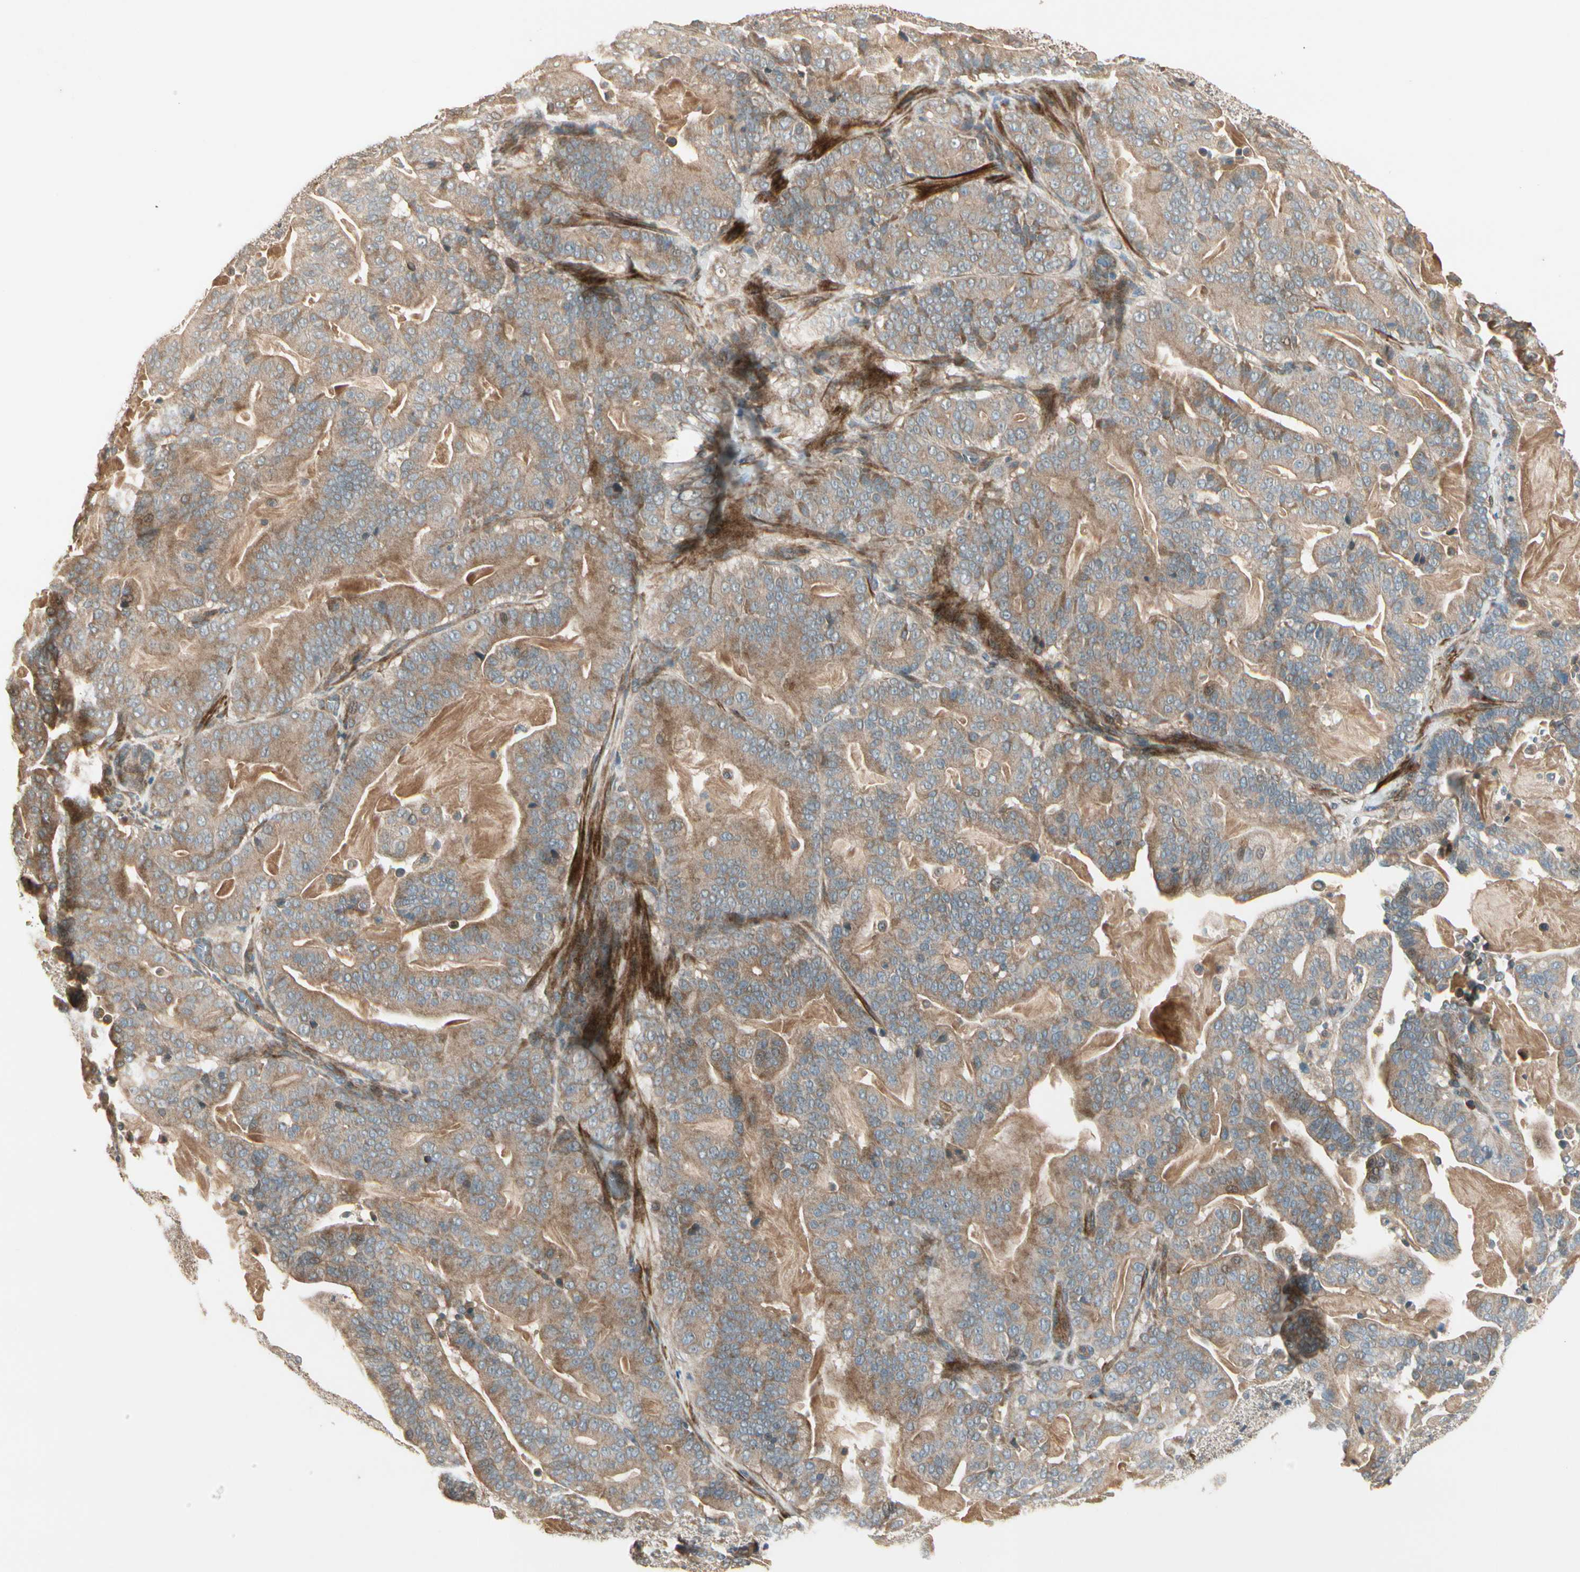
{"staining": {"intensity": "moderate", "quantity": ">75%", "location": "cytoplasmic/membranous"}, "tissue": "pancreatic cancer", "cell_type": "Tumor cells", "image_type": "cancer", "snomed": [{"axis": "morphology", "description": "Adenocarcinoma, NOS"}, {"axis": "topography", "description": "Pancreas"}], "caption": "Tumor cells show medium levels of moderate cytoplasmic/membranous staining in about >75% of cells in pancreatic adenocarcinoma. Immunohistochemistry stains the protein in brown and the nuclei are stained blue.", "gene": "ACVR1", "patient": {"sex": "male", "age": 63}}